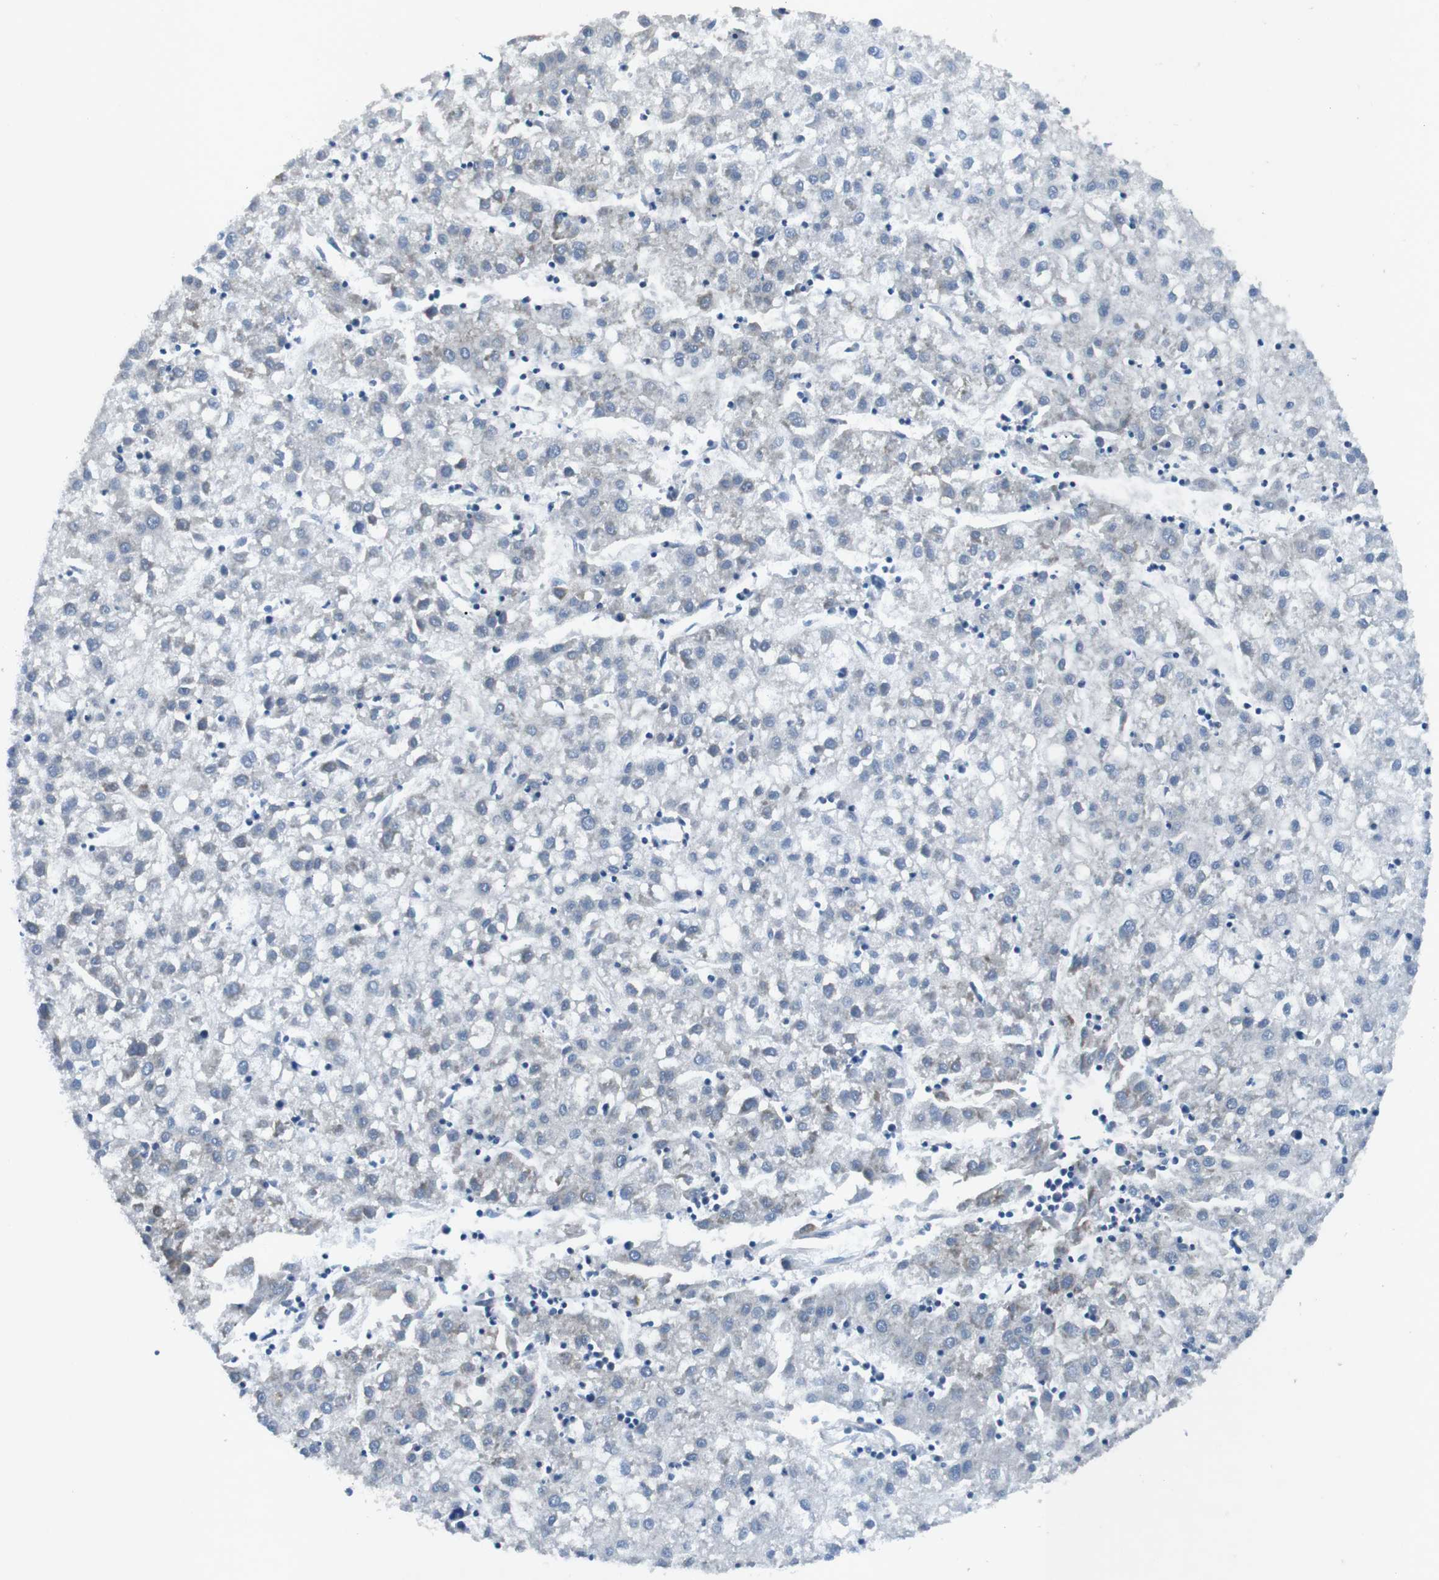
{"staining": {"intensity": "negative", "quantity": "none", "location": "none"}, "tissue": "liver cancer", "cell_type": "Tumor cells", "image_type": "cancer", "snomed": [{"axis": "morphology", "description": "Carcinoma, Hepatocellular, NOS"}, {"axis": "topography", "description": "Liver"}], "caption": "Protein analysis of liver hepatocellular carcinoma exhibits no significant expression in tumor cells.", "gene": "PHLDA1", "patient": {"sex": "male", "age": 72}}